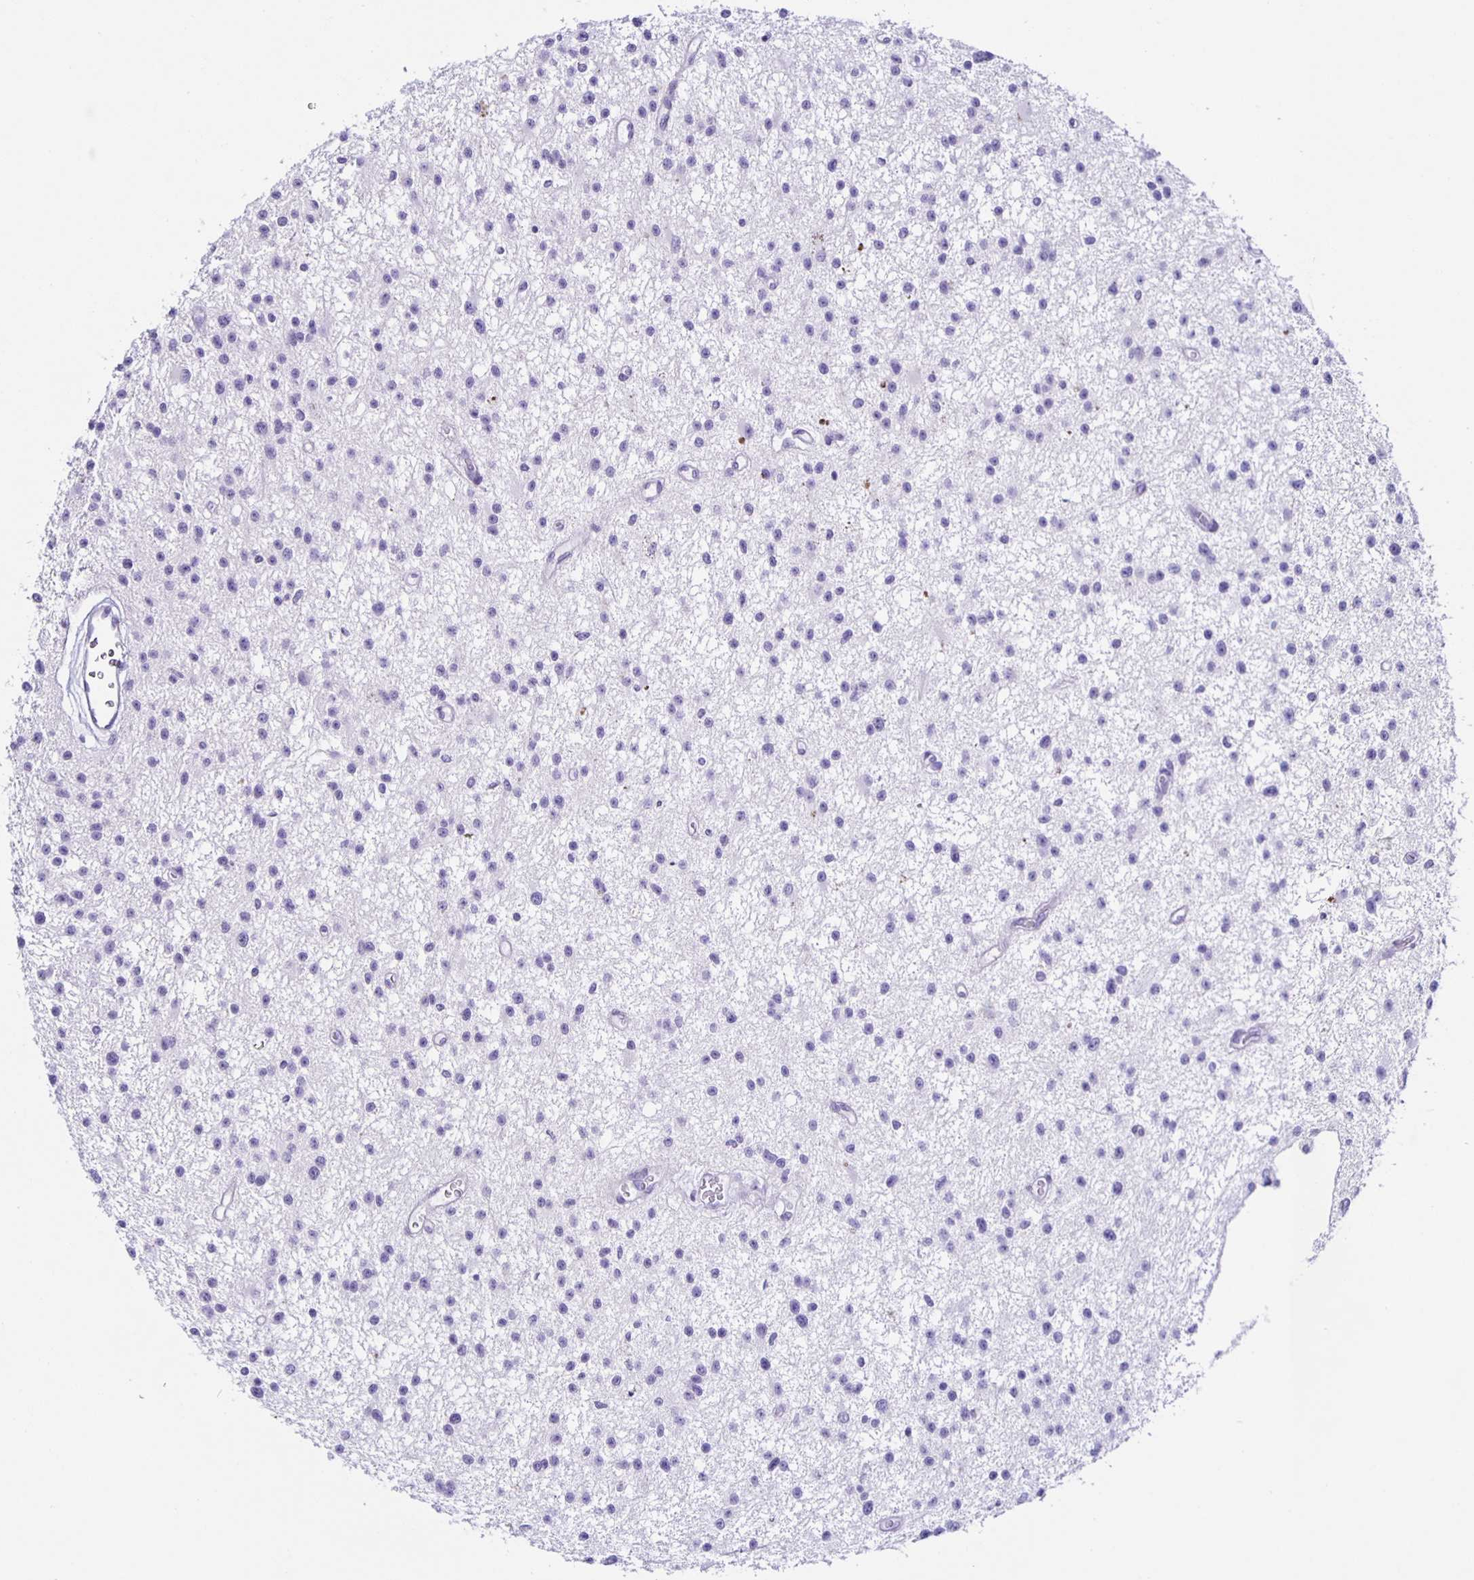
{"staining": {"intensity": "negative", "quantity": "none", "location": "none"}, "tissue": "glioma", "cell_type": "Tumor cells", "image_type": "cancer", "snomed": [{"axis": "morphology", "description": "Glioma, malignant, Low grade"}, {"axis": "topography", "description": "Brain"}], "caption": "A high-resolution histopathology image shows immunohistochemistry (IHC) staining of malignant low-grade glioma, which exhibits no significant staining in tumor cells.", "gene": "AQP6", "patient": {"sex": "male", "age": 43}}